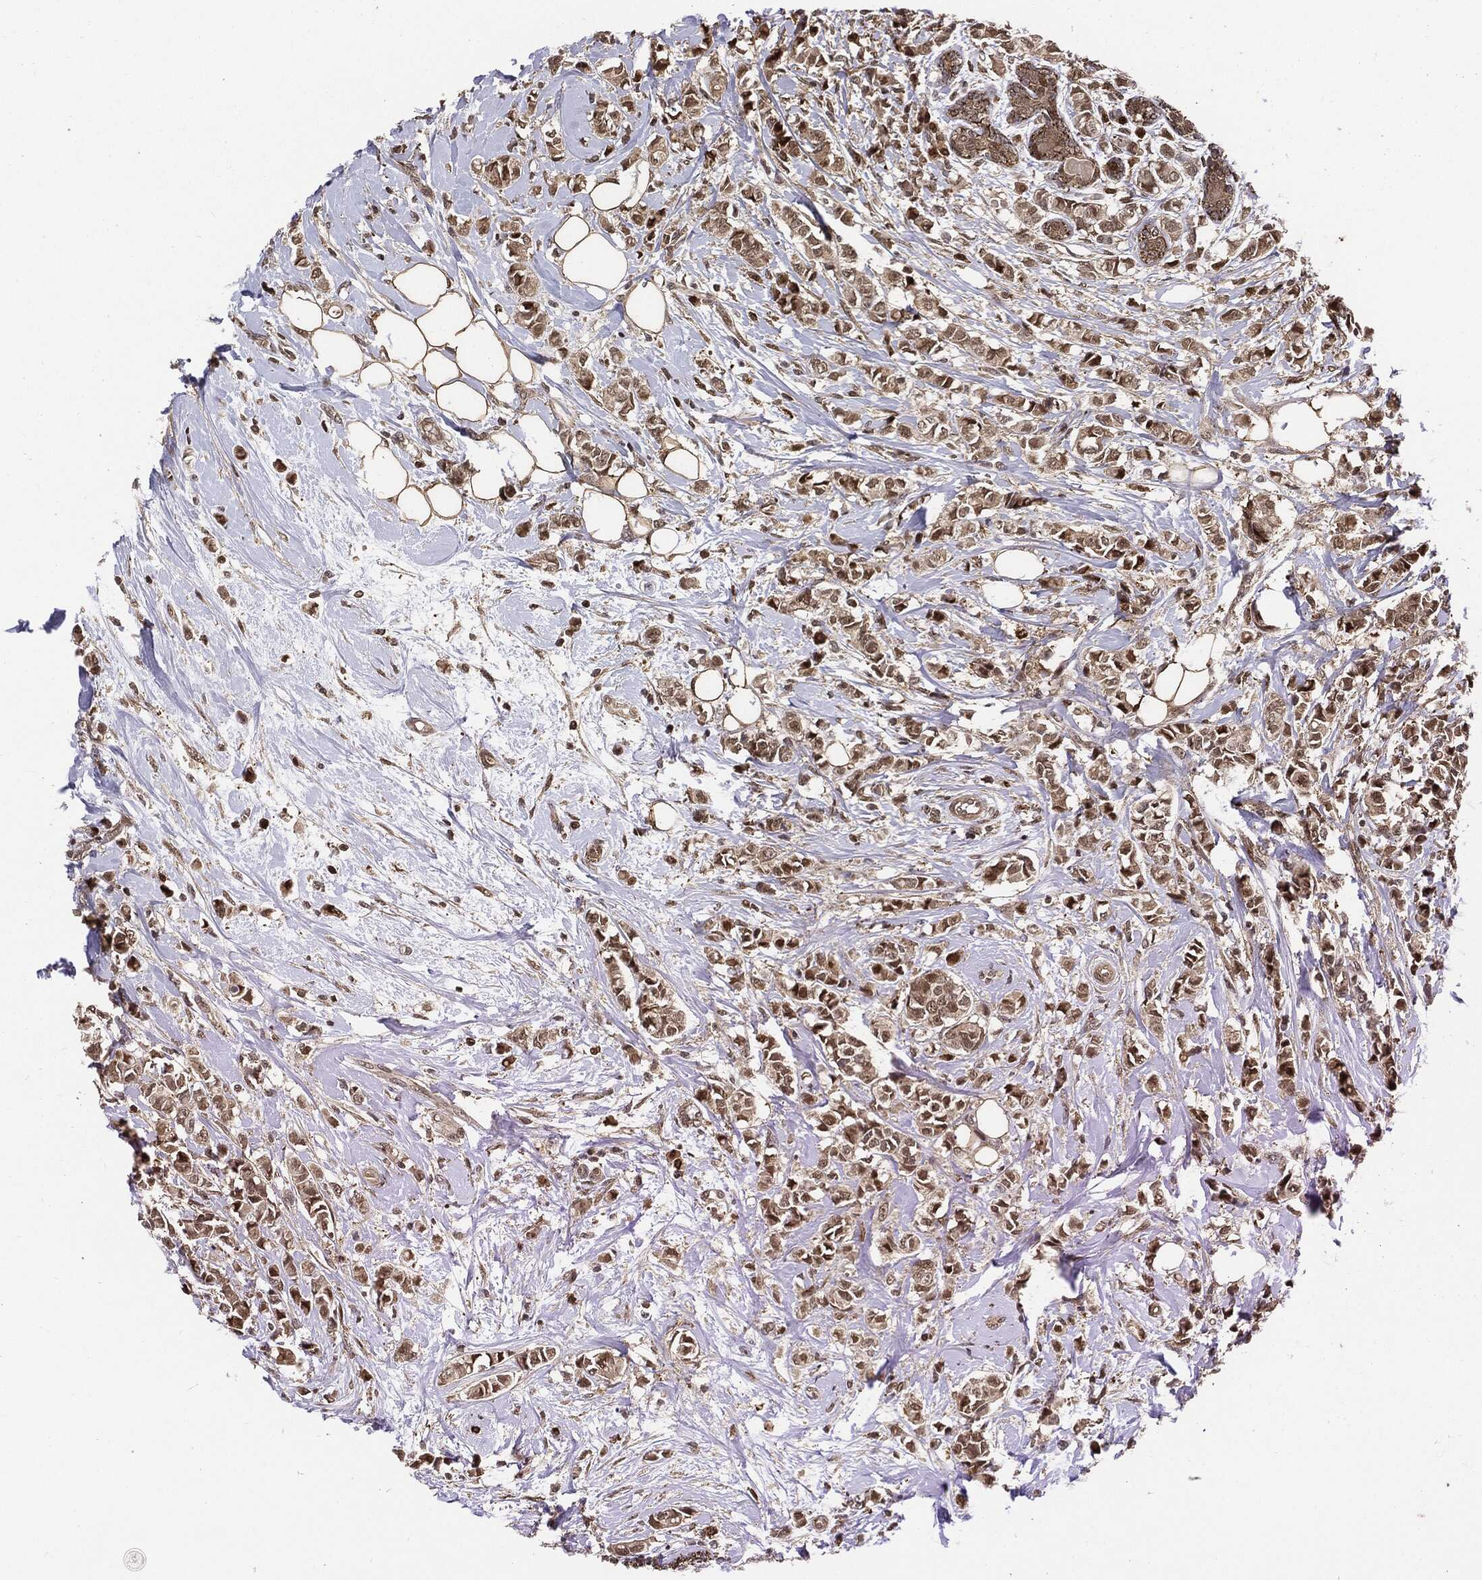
{"staining": {"intensity": "moderate", "quantity": "25%-75%", "location": "cytoplasmic/membranous,nuclear"}, "tissue": "breast cancer", "cell_type": "Tumor cells", "image_type": "cancer", "snomed": [{"axis": "morphology", "description": "Normal tissue, NOS"}, {"axis": "morphology", "description": "Duct carcinoma"}, {"axis": "topography", "description": "Breast"}], "caption": "A micrograph showing moderate cytoplasmic/membranous and nuclear positivity in approximately 25%-75% of tumor cells in infiltrating ductal carcinoma (breast), as visualized by brown immunohistochemical staining.", "gene": "CUTA", "patient": {"sex": "female", "age": 44}}